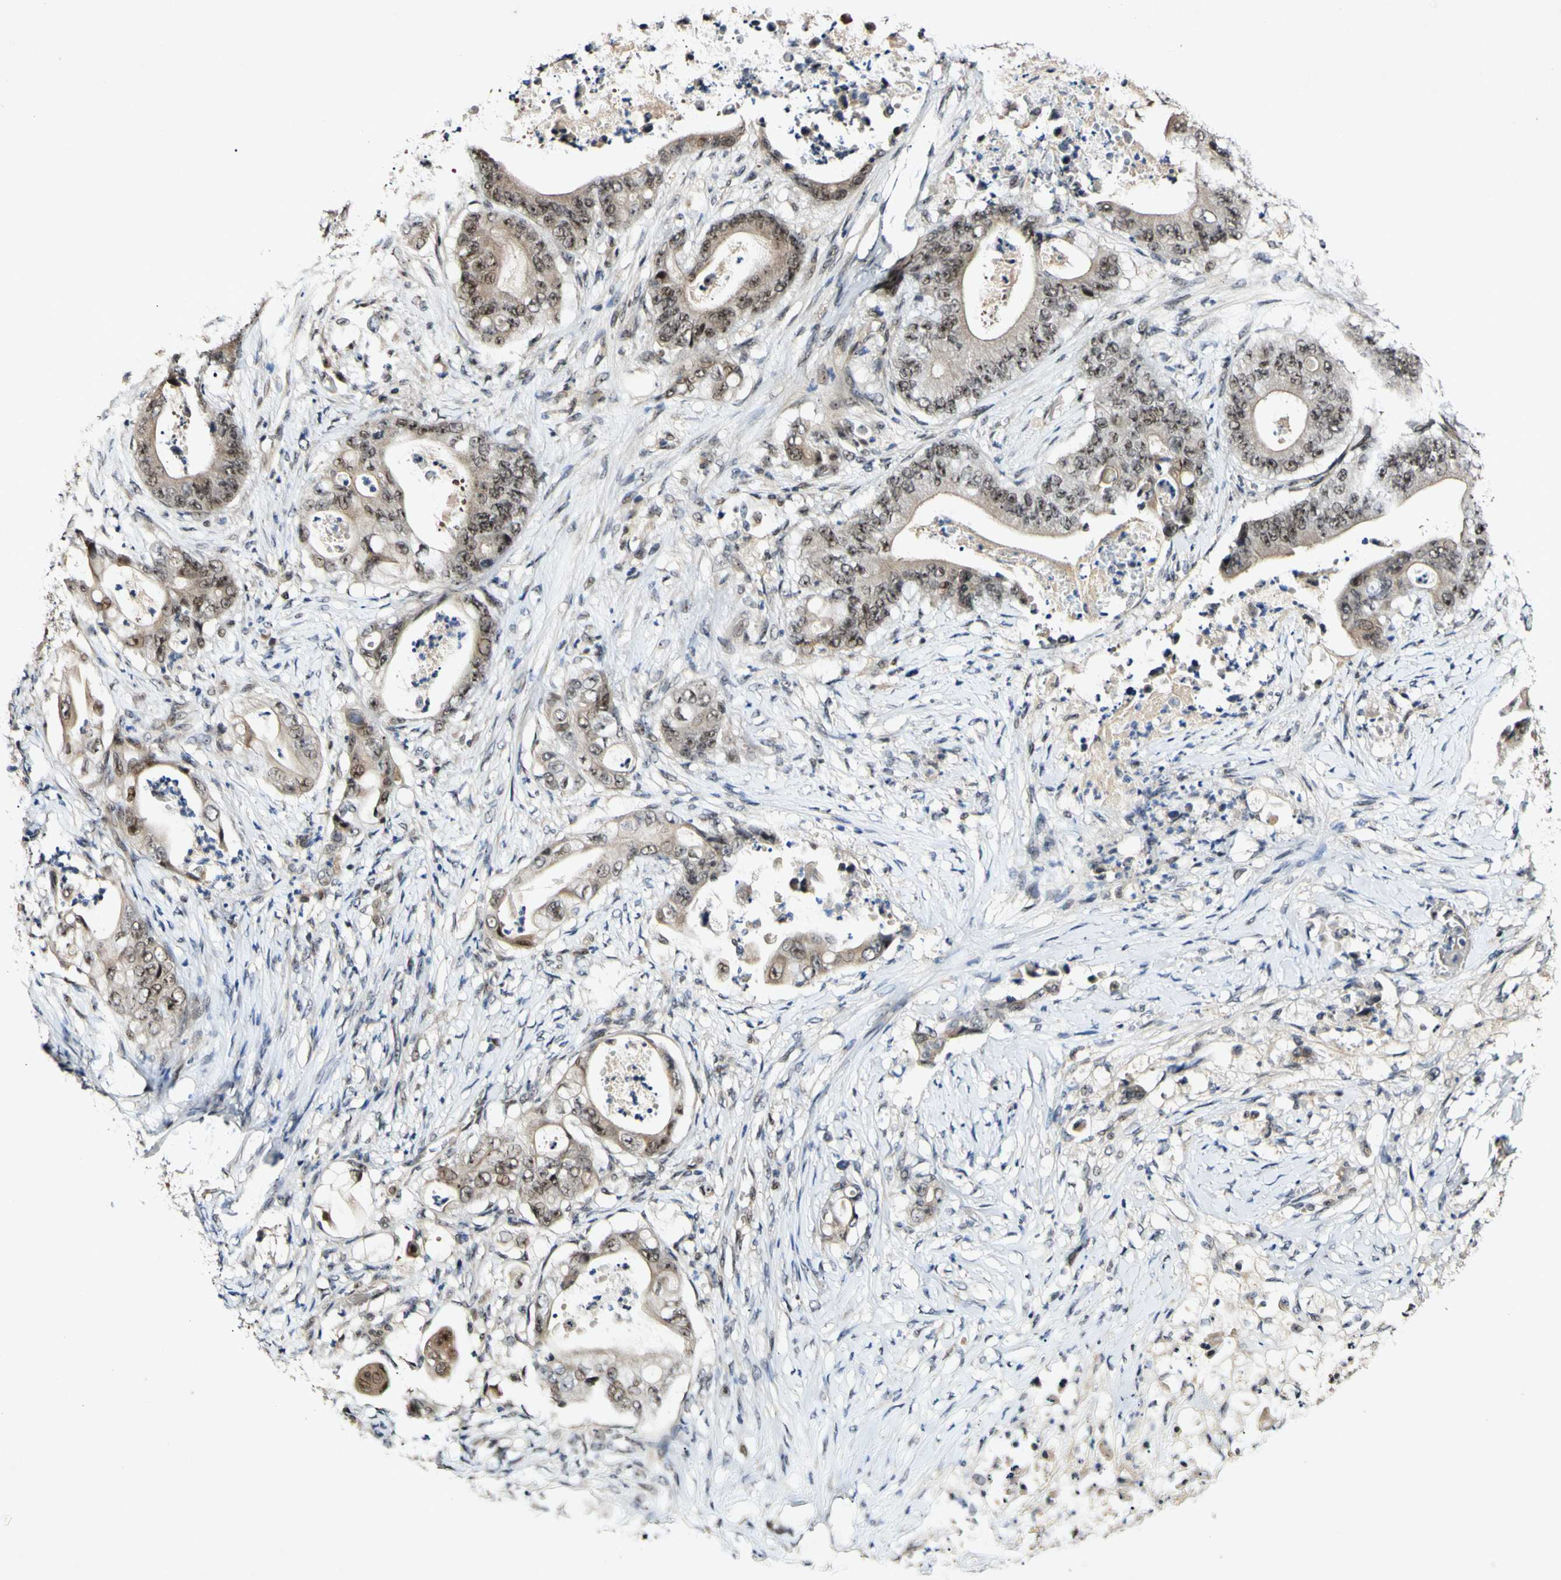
{"staining": {"intensity": "moderate", "quantity": ">75%", "location": "nuclear"}, "tissue": "stomach cancer", "cell_type": "Tumor cells", "image_type": "cancer", "snomed": [{"axis": "morphology", "description": "Adenocarcinoma, NOS"}, {"axis": "topography", "description": "Stomach"}], "caption": "Immunohistochemistry photomicrograph of stomach cancer (adenocarcinoma) stained for a protein (brown), which shows medium levels of moderate nuclear staining in approximately >75% of tumor cells.", "gene": "POLR2F", "patient": {"sex": "female", "age": 73}}